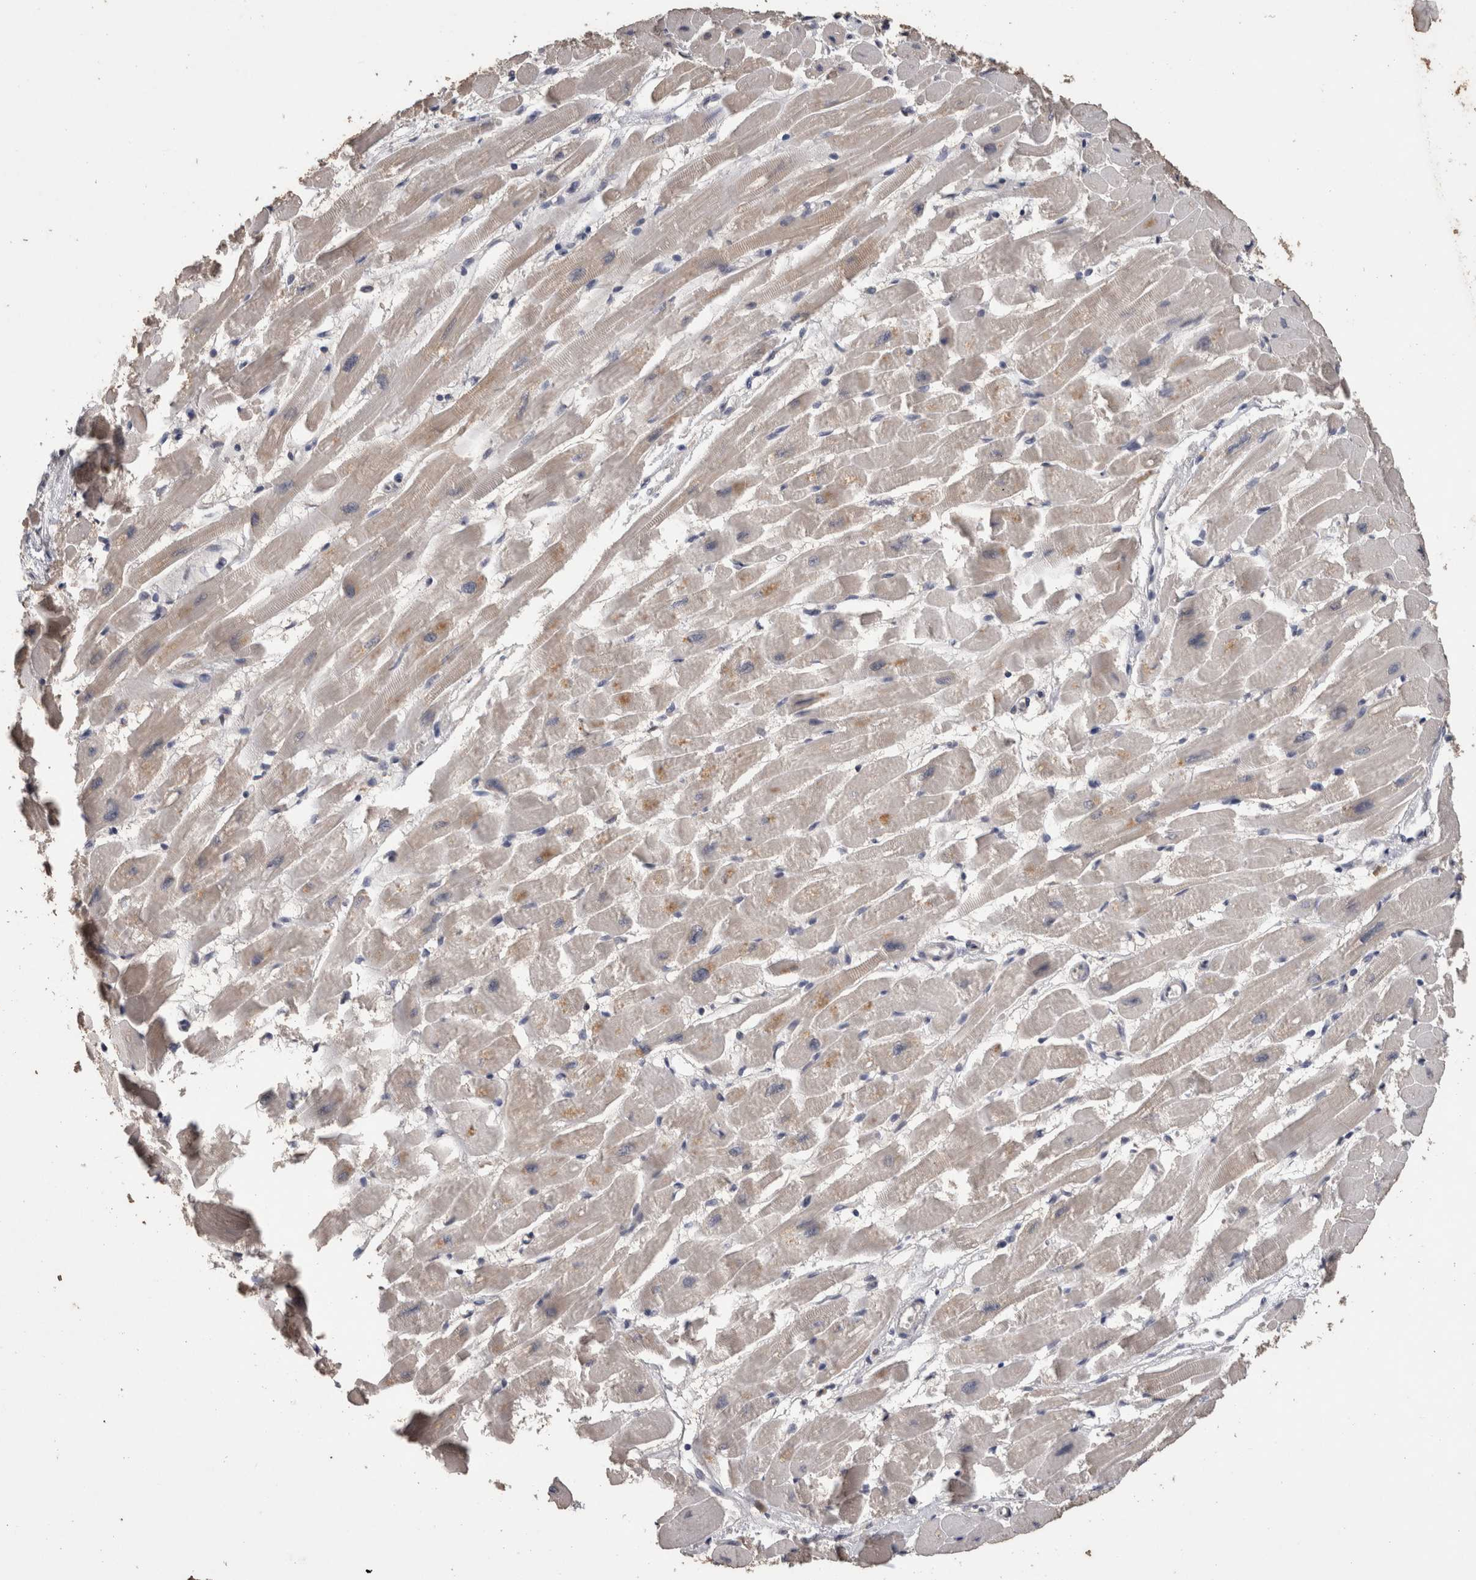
{"staining": {"intensity": "weak", "quantity": ">75%", "location": "cytoplasmic/membranous"}, "tissue": "heart muscle", "cell_type": "Cardiomyocytes", "image_type": "normal", "snomed": [{"axis": "morphology", "description": "Normal tissue, NOS"}, {"axis": "topography", "description": "Heart"}], "caption": "A micrograph showing weak cytoplasmic/membranous expression in approximately >75% of cardiomyocytes in unremarkable heart muscle, as visualized by brown immunohistochemical staining.", "gene": "FHOD3", "patient": {"sex": "female", "age": 54}}